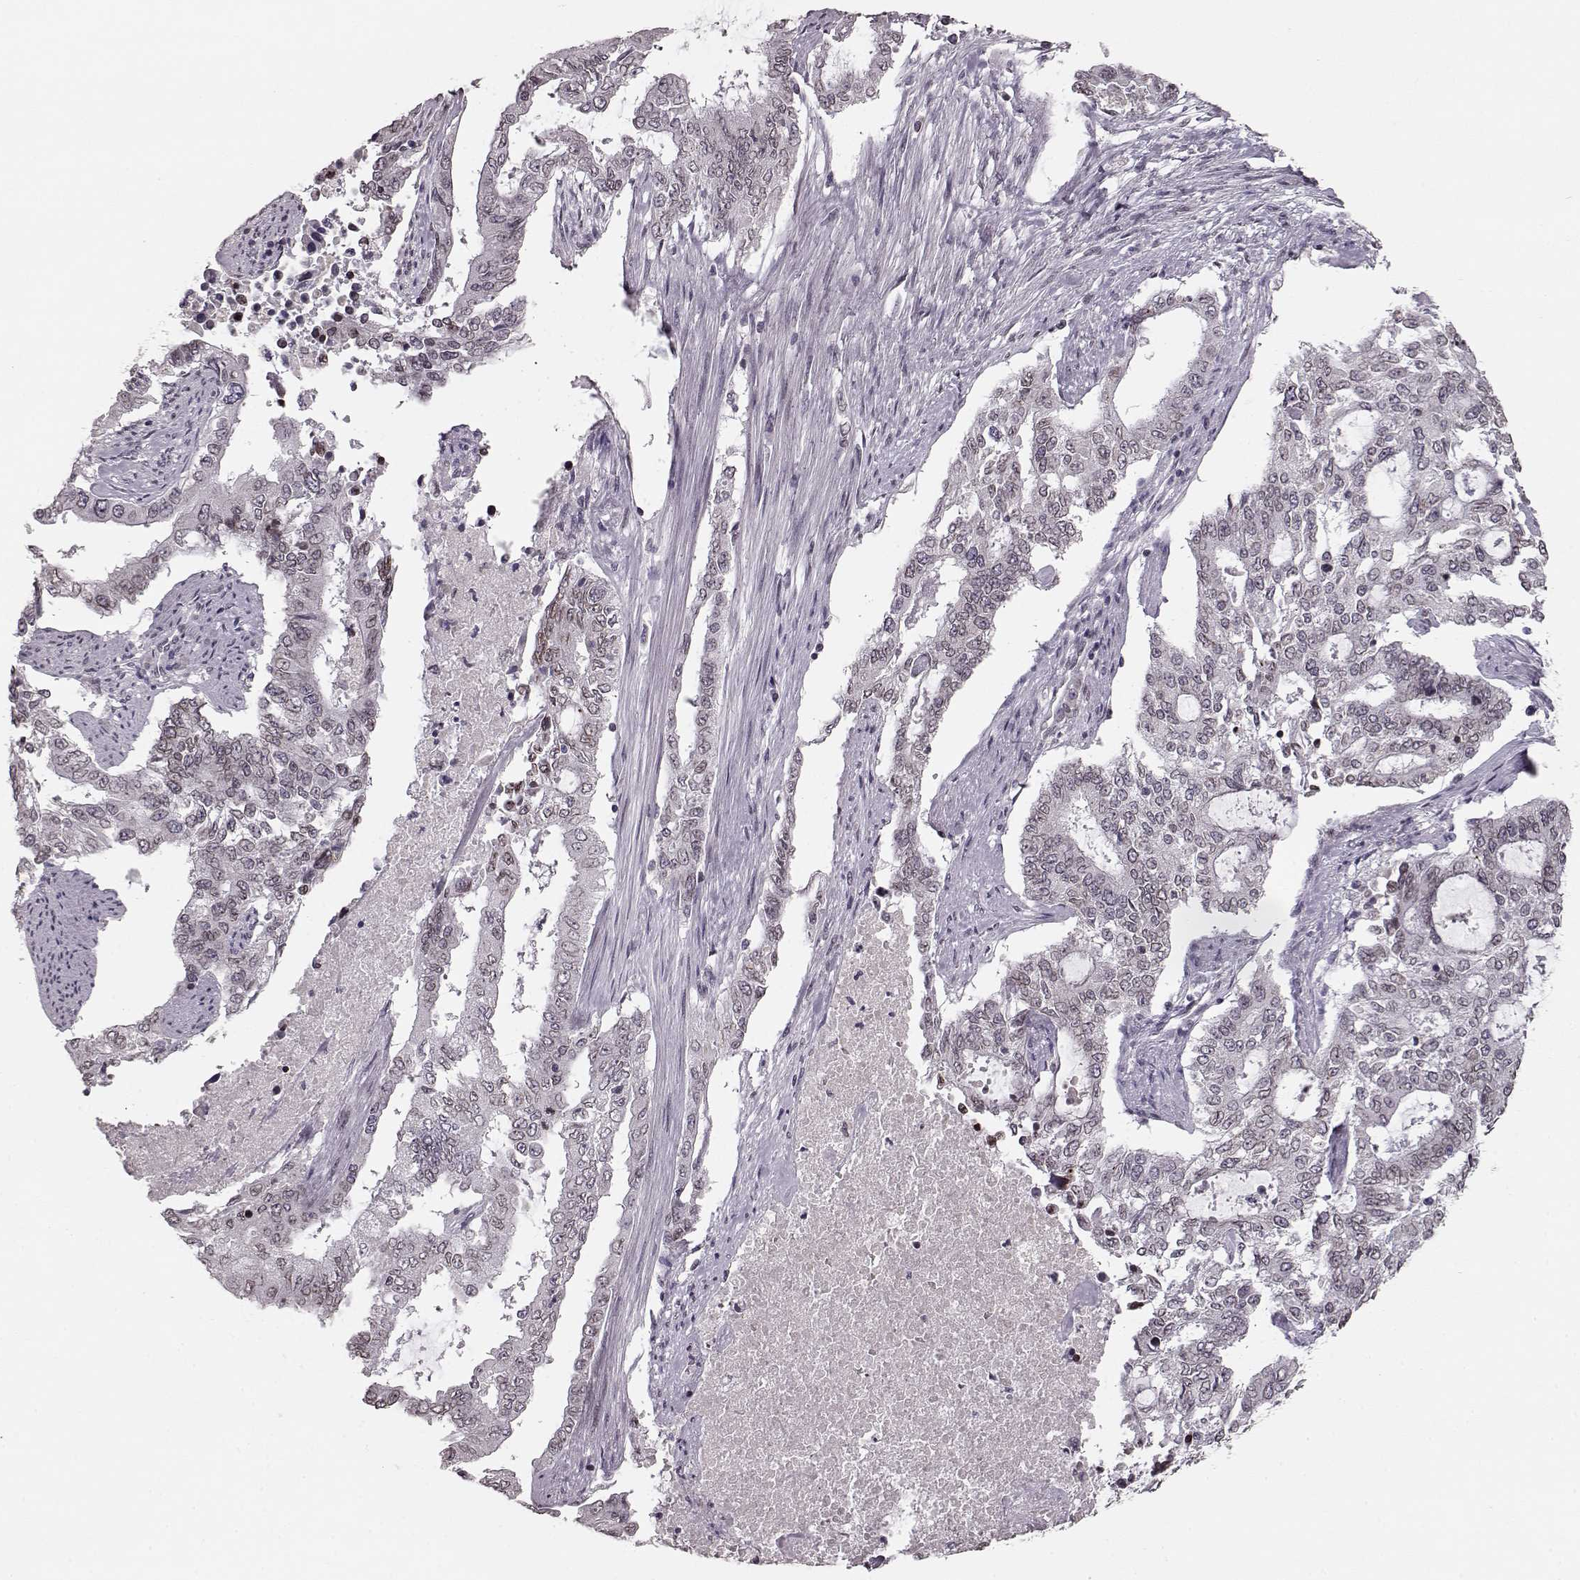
{"staining": {"intensity": "weak", "quantity": "25%-75%", "location": "cytoplasmic/membranous,nuclear"}, "tissue": "endometrial cancer", "cell_type": "Tumor cells", "image_type": "cancer", "snomed": [{"axis": "morphology", "description": "Adenocarcinoma, NOS"}, {"axis": "topography", "description": "Uterus"}], "caption": "Immunohistochemical staining of human endometrial cancer exhibits low levels of weak cytoplasmic/membranous and nuclear expression in about 25%-75% of tumor cells.", "gene": "DCAF12", "patient": {"sex": "female", "age": 59}}